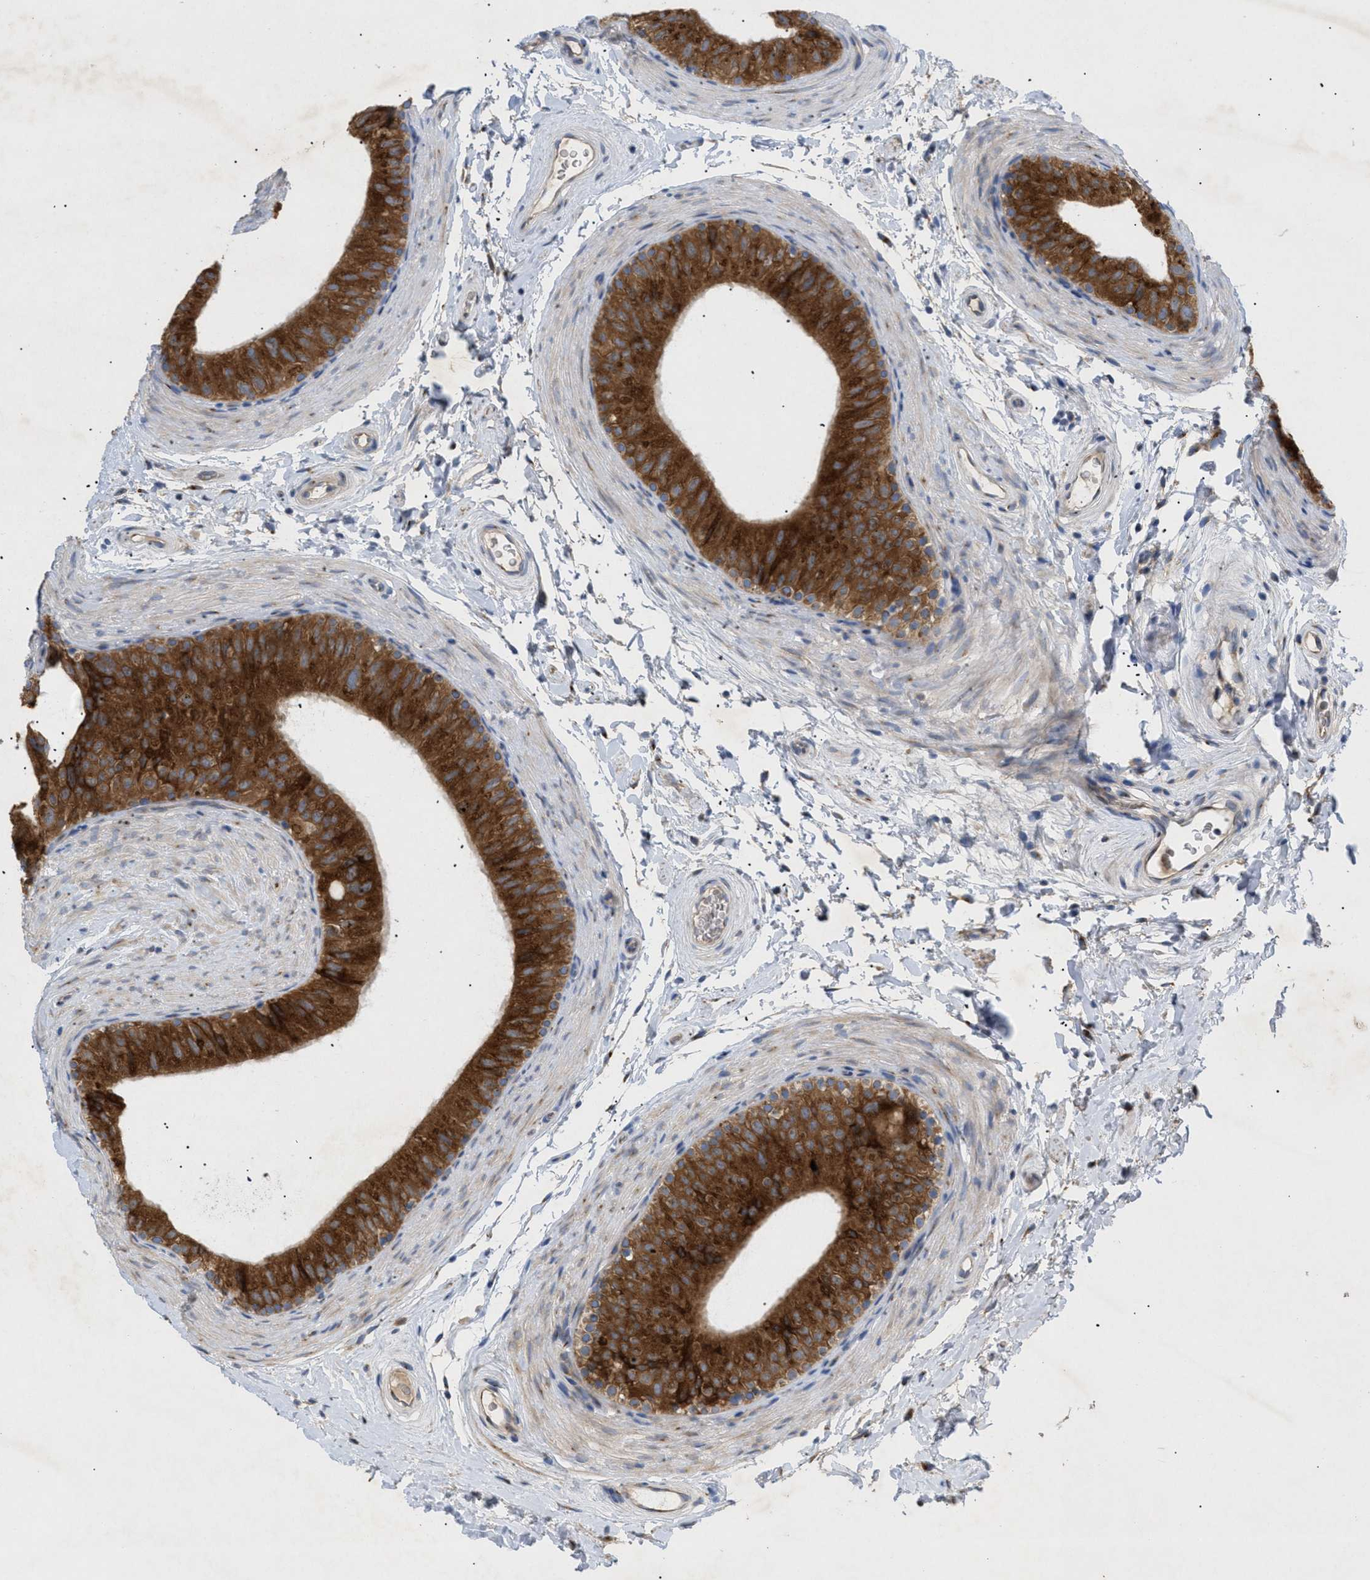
{"staining": {"intensity": "strong", "quantity": ">75%", "location": "cytoplasmic/membranous"}, "tissue": "epididymis", "cell_type": "Glandular cells", "image_type": "normal", "snomed": [{"axis": "morphology", "description": "Normal tissue, NOS"}, {"axis": "topography", "description": "Epididymis"}], "caption": "An immunohistochemistry photomicrograph of normal tissue is shown. Protein staining in brown highlights strong cytoplasmic/membranous positivity in epididymis within glandular cells.", "gene": "SLC50A1", "patient": {"sex": "male", "age": 34}}